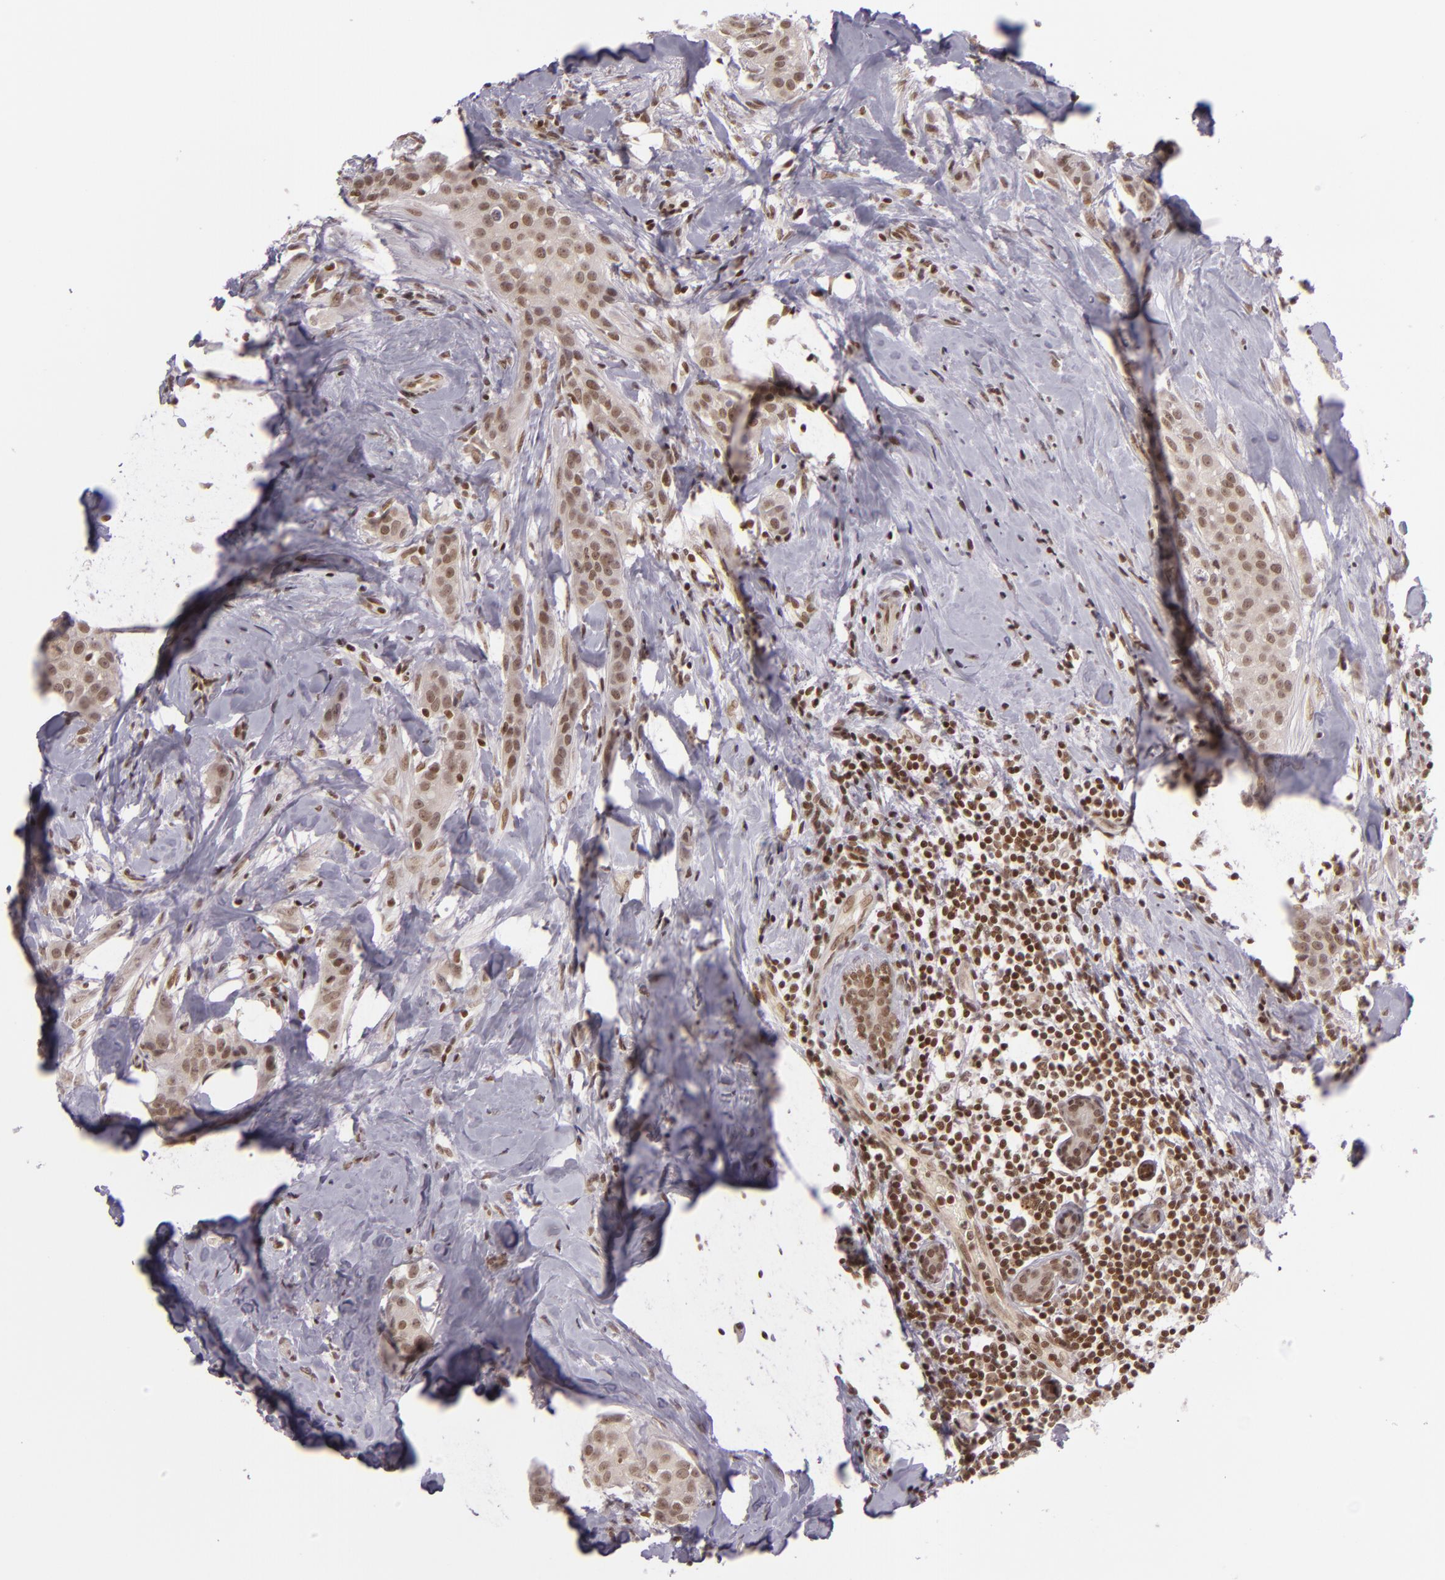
{"staining": {"intensity": "moderate", "quantity": "25%-75%", "location": "nuclear"}, "tissue": "breast cancer", "cell_type": "Tumor cells", "image_type": "cancer", "snomed": [{"axis": "morphology", "description": "Duct carcinoma"}, {"axis": "topography", "description": "Breast"}], "caption": "Moderate nuclear protein expression is seen in approximately 25%-75% of tumor cells in invasive ductal carcinoma (breast).", "gene": "ZFX", "patient": {"sex": "female", "age": 45}}